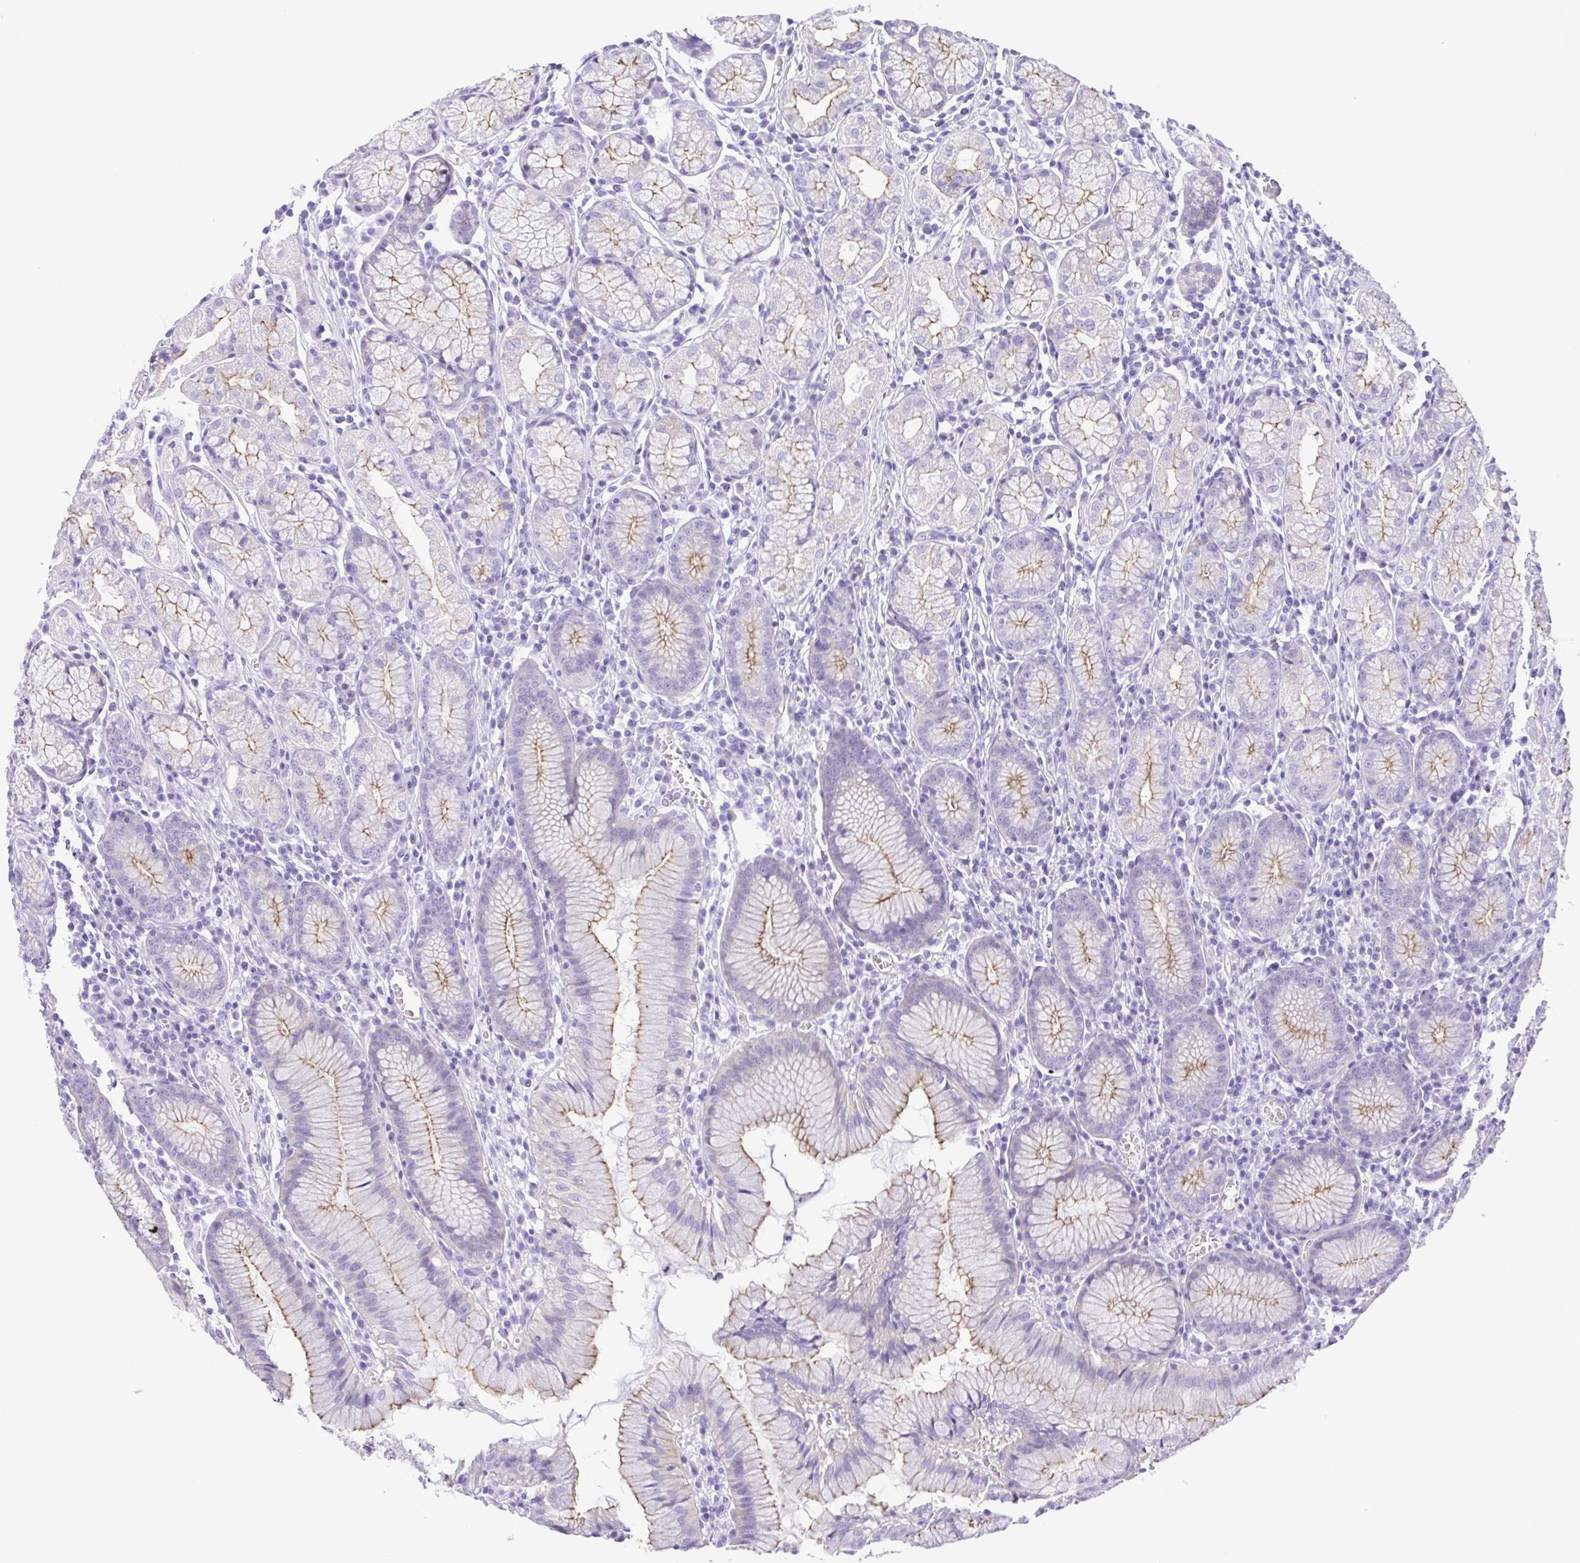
{"staining": {"intensity": "moderate", "quantity": "25%-75%", "location": "cytoplasmic/membranous"}, "tissue": "stomach", "cell_type": "Glandular cells", "image_type": "normal", "snomed": [{"axis": "morphology", "description": "Normal tissue, NOS"}, {"axis": "topography", "description": "Stomach"}], "caption": "Glandular cells show medium levels of moderate cytoplasmic/membranous expression in approximately 25%-75% of cells in benign human stomach.", "gene": "CYP11A1", "patient": {"sex": "male", "age": 55}}